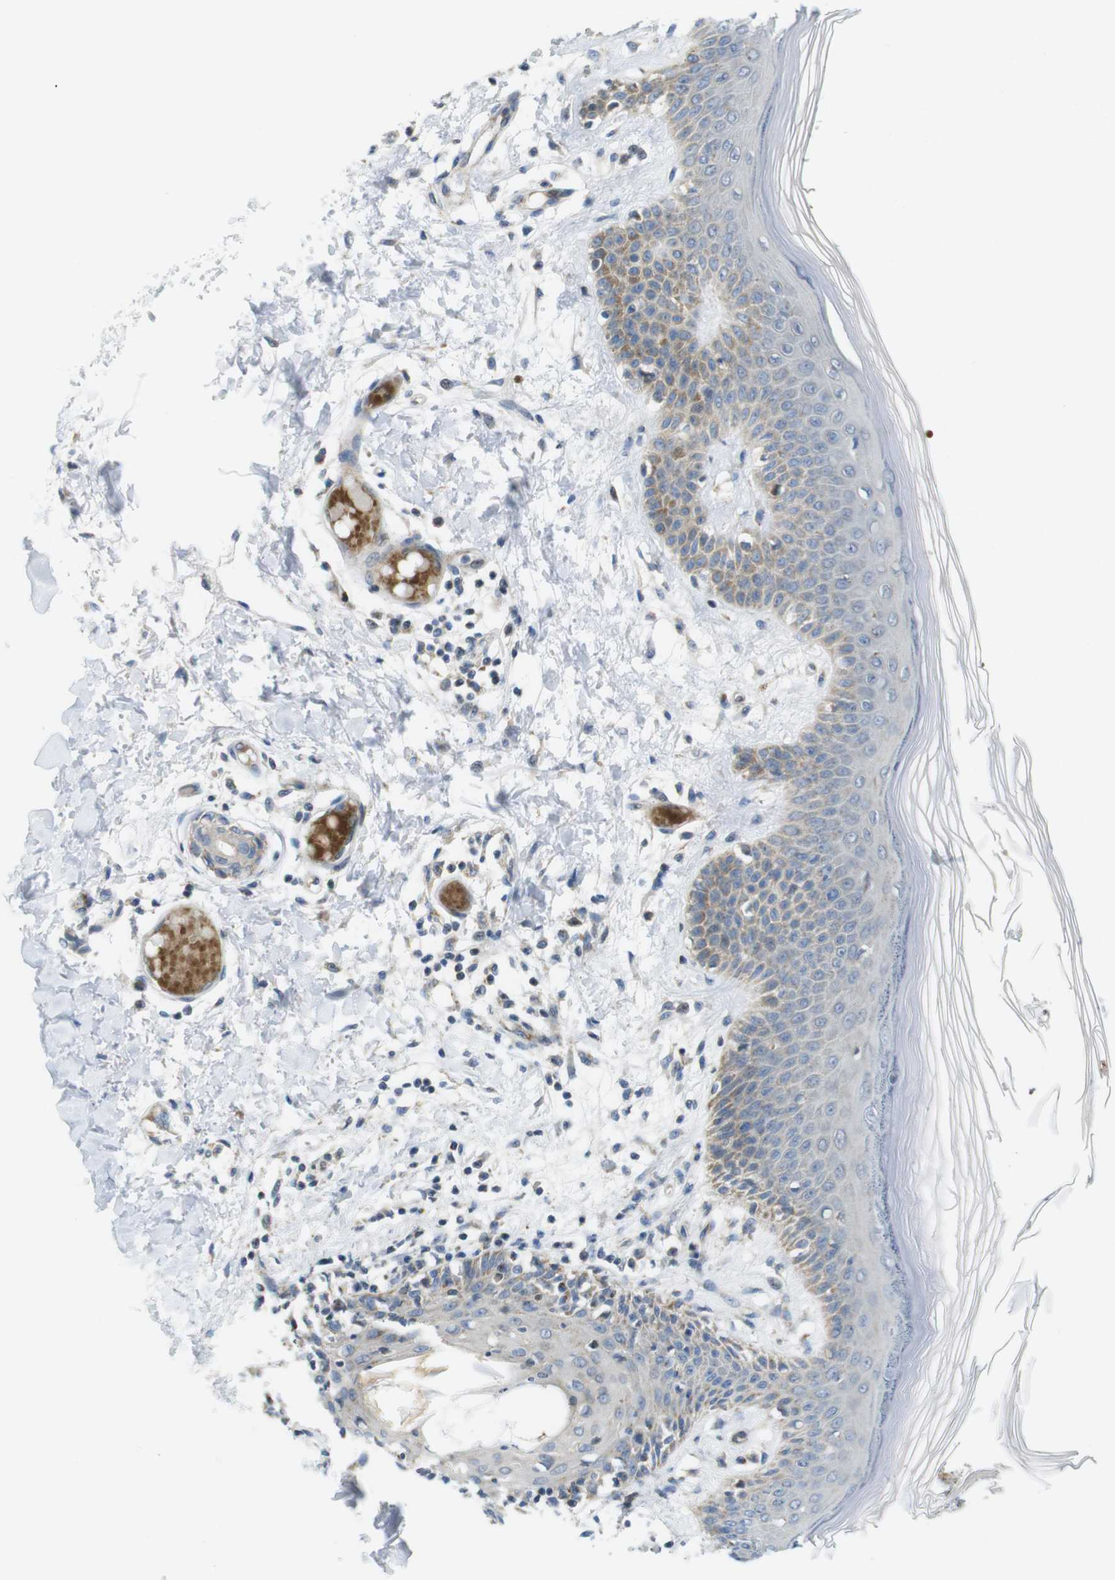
{"staining": {"intensity": "negative", "quantity": "none", "location": "none"}, "tissue": "skin", "cell_type": "Fibroblasts", "image_type": "normal", "snomed": [{"axis": "morphology", "description": "Normal tissue, NOS"}, {"axis": "topography", "description": "Skin"}], "caption": "Immunohistochemical staining of benign human skin displays no significant expression in fibroblasts.", "gene": "MARCHF1", "patient": {"sex": "male", "age": 53}}